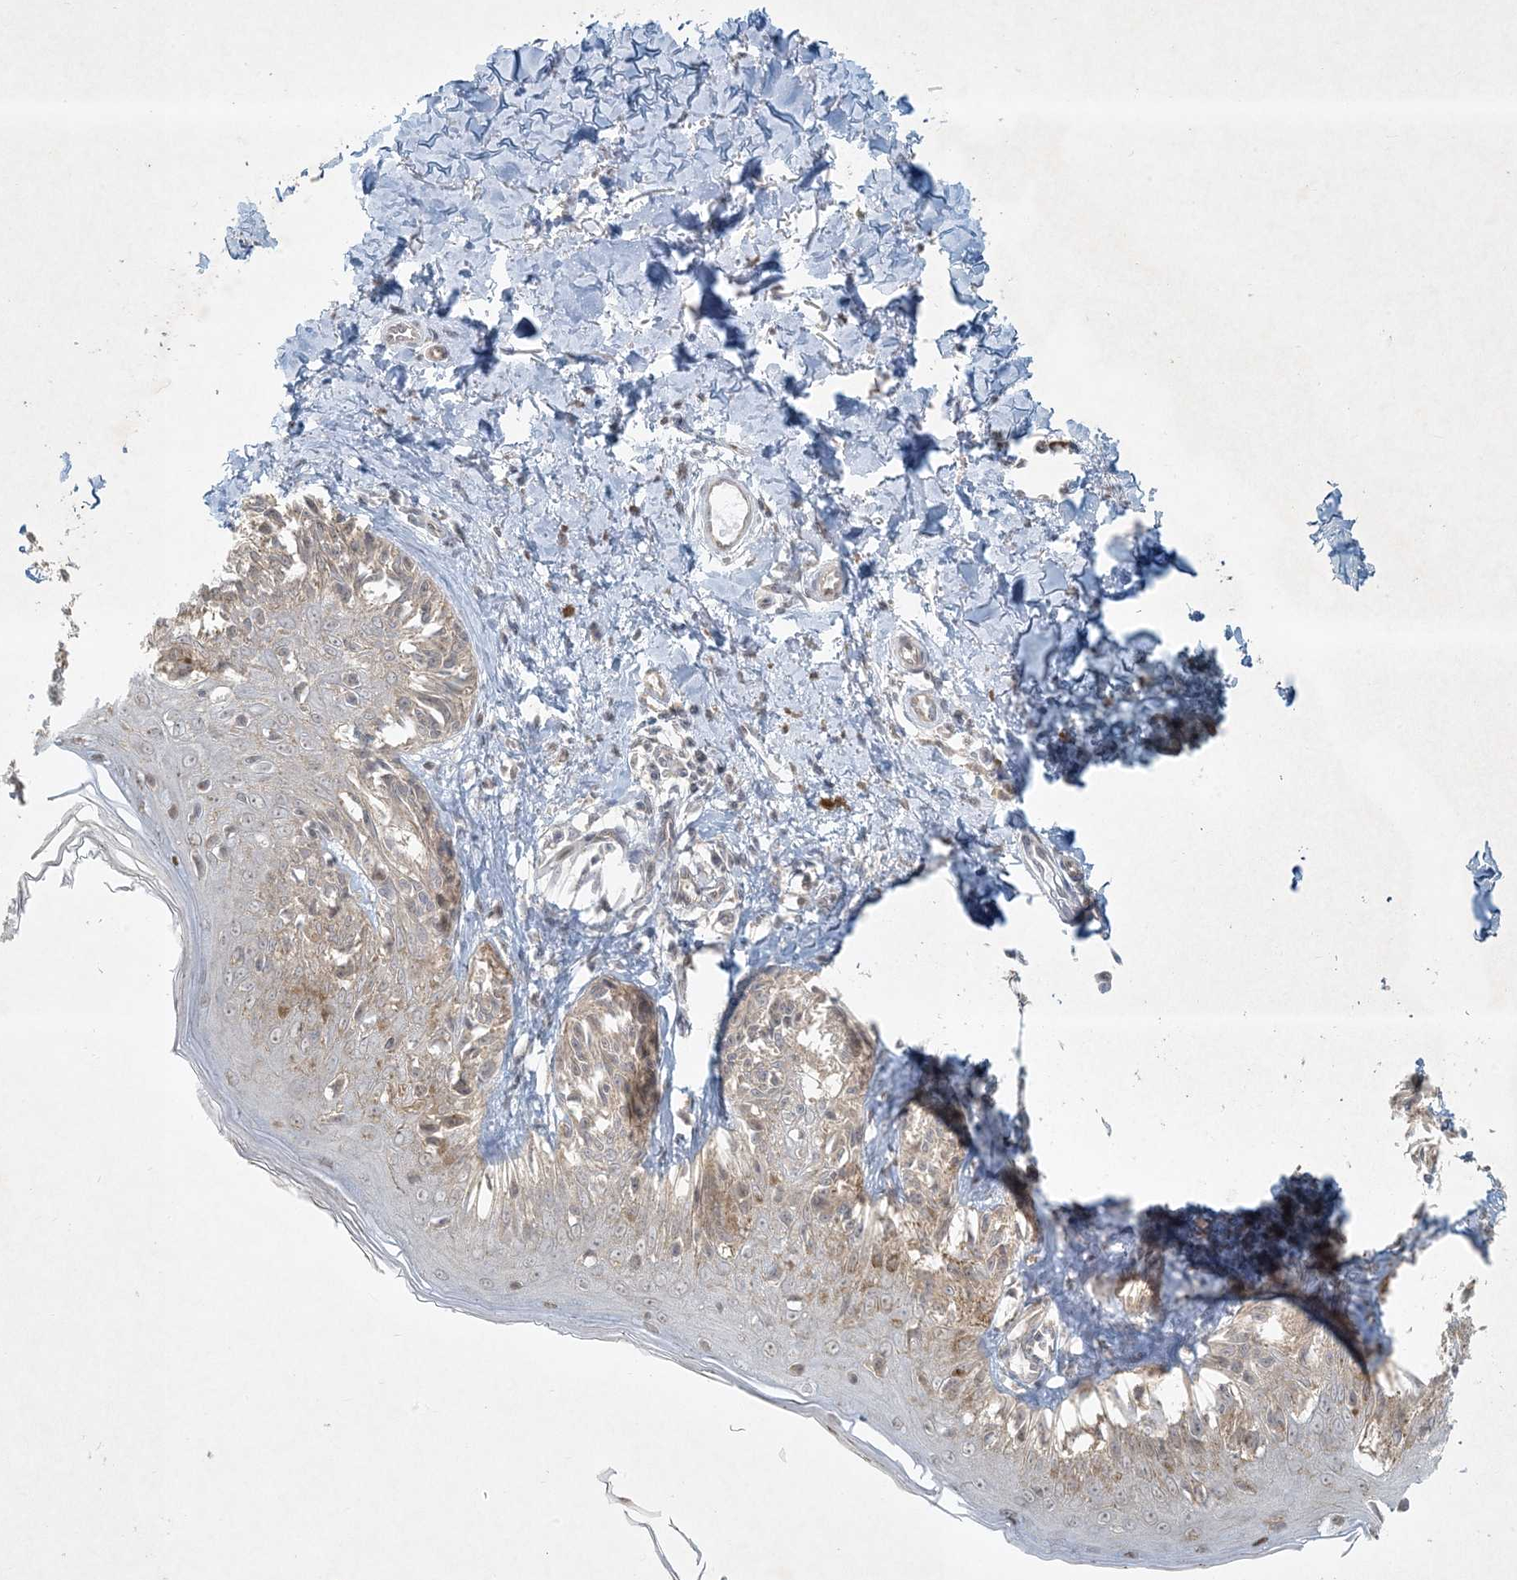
{"staining": {"intensity": "moderate", "quantity": "<25%", "location": "cytoplasmic/membranous"}, "tissue": "melanoma", "cell_type": "Tumor cells", "image_type": "cancer", "snomed": [{"axis": "morphology", "description": "Malignant melanoma, NOS"}, {"axis": "topography", "description": "Skin"}], "caption": "Human melanoma stained with a brown dye exhibits moderate cytoplasmic/membranous positive staining in approximately <25% of tumor cells.", "gene": "BCORL1", "patient": {"sex": "male", "age": 53}}